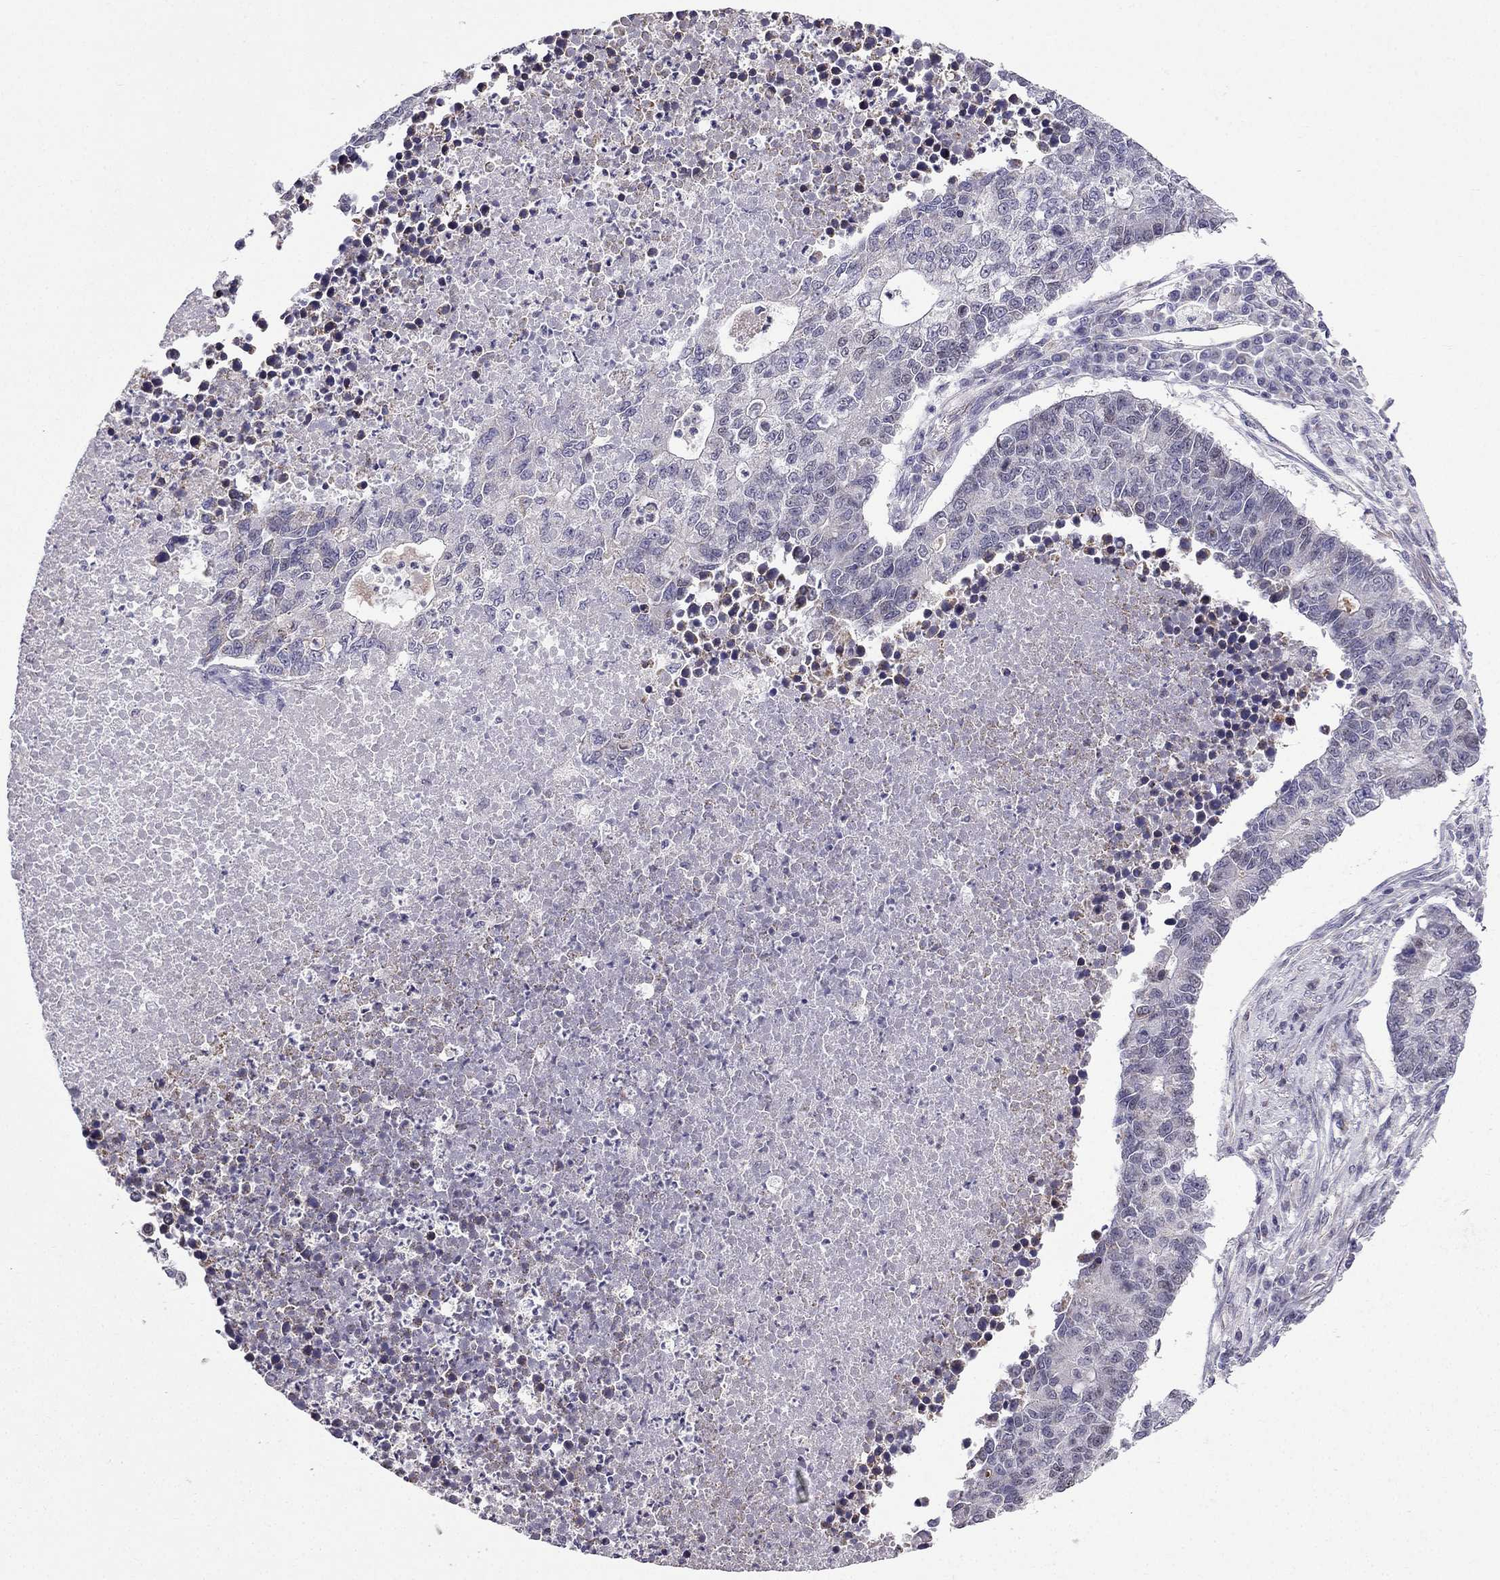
{"staining": {"intensity": "negative", "quantity": "none", "location": "none"}, "tissue": "lung cancer", "cell_type": "Tumor cells", "image_type": "cancer", "snomed": [{"axis": "morphology", "description": "Adenocarcinoma, NOS"}, {"axis": "topography", "description": "Lung"}], "caption": "DAB immunohistochemical staining of lung adenocarcinoma displays no significant positivity in tumor cells.", "gene": "SLC6A2", "patient": {"sex": "male", "age": 57}}